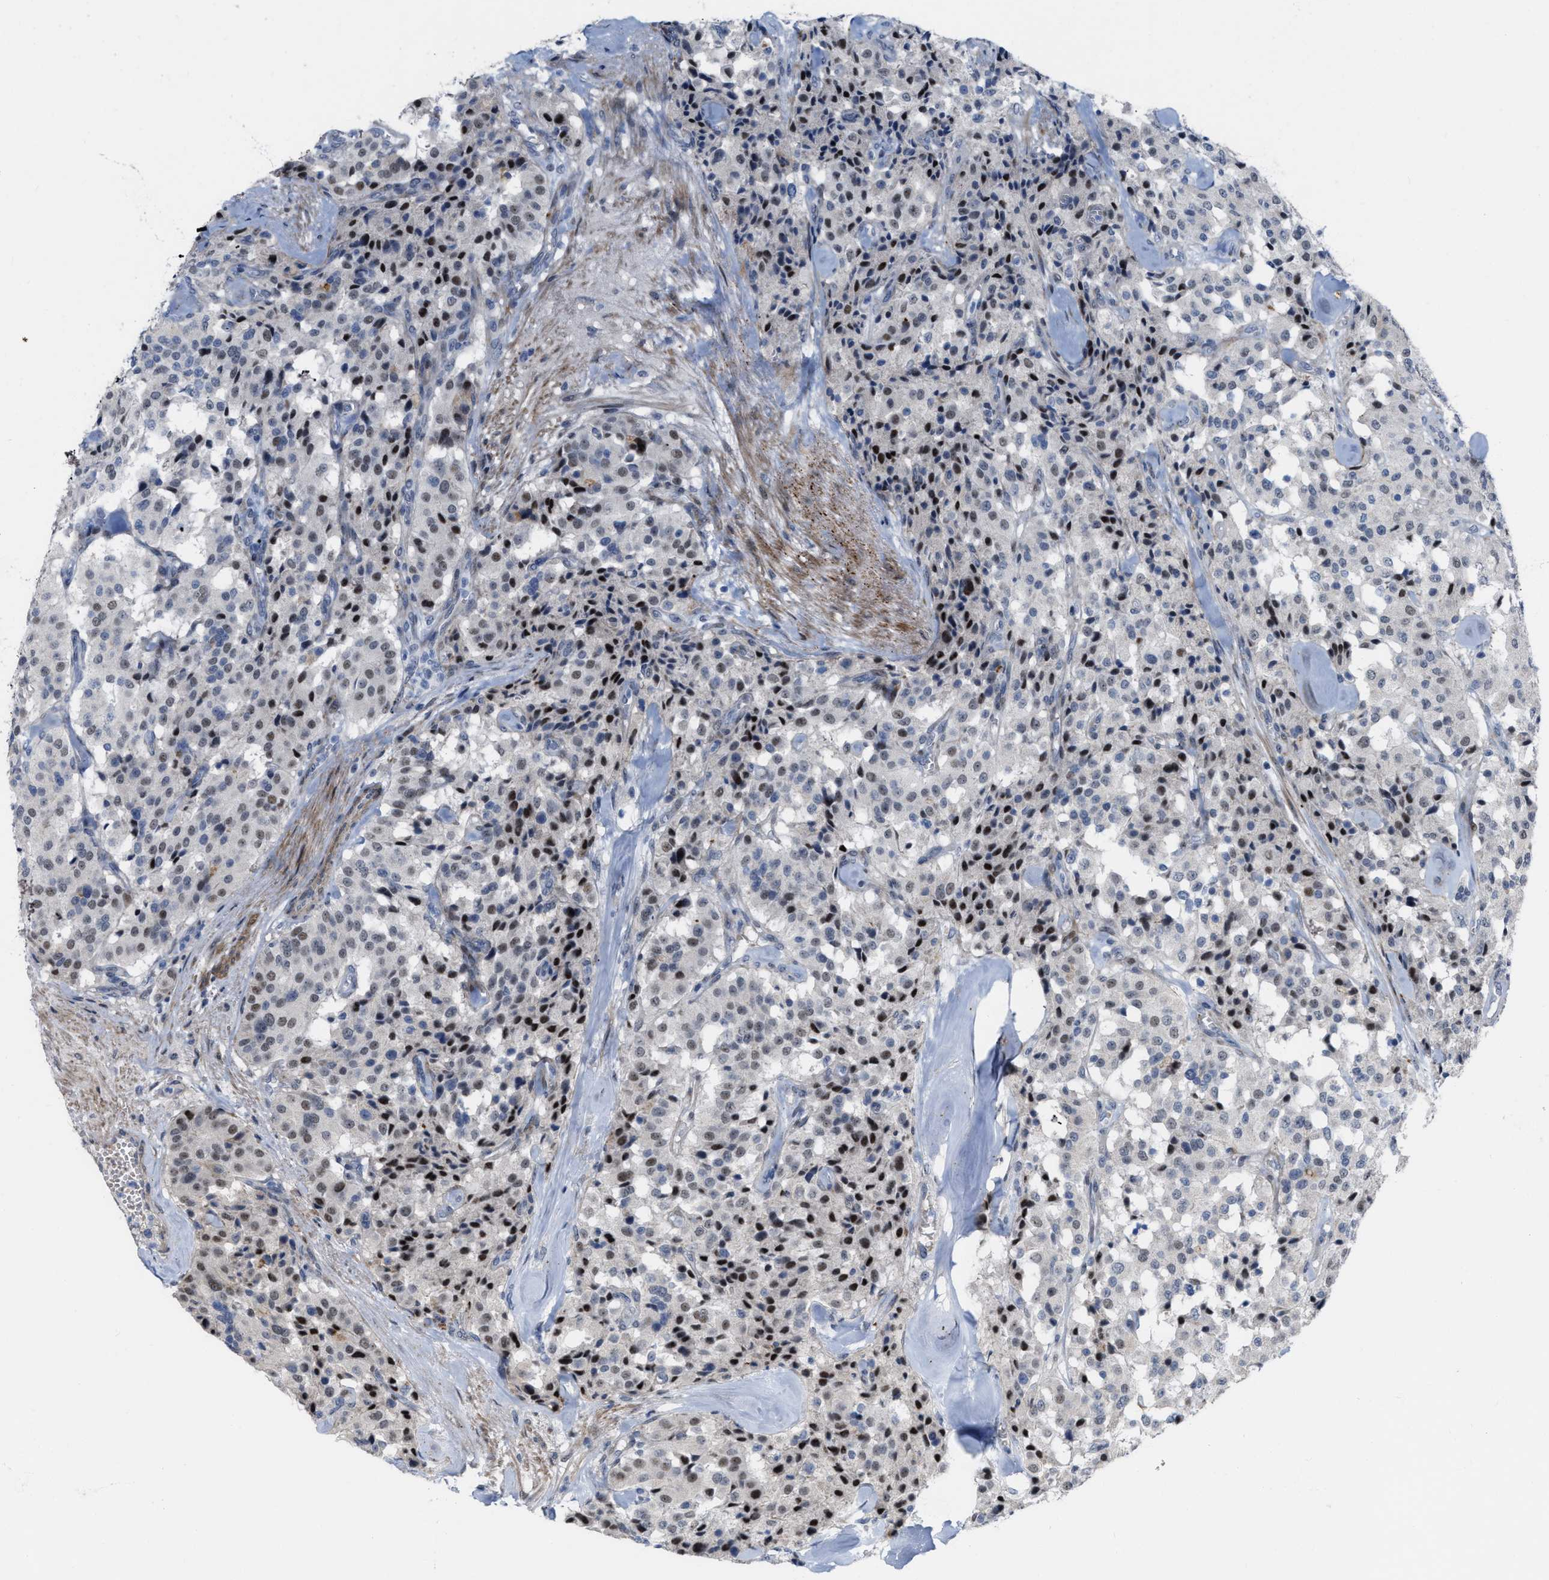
{"staining": {"intensity": "weak", "quantity": "25%-75%", "location": "nuclear"}, "tissue": "carcinoid", "cell_type": "Tumor cells", "image_type": "cancer", "snomed": [{"axis": "morphology", "description": "Carcinoid, malignant, NOS"}, {"axis": "topography", "description": "Lung"}], "caption": "Immunohistochemistry (IHC) histopathology image of neoplastic tissue: malignant carcinoid stained using immunohistochemistry (IHC) exhibits low levels of weak protein expression localized specifically in the nuclear of tumor cells, appearing as a nuclear brown color.", "gene": "POLR1F", "patient": {"sex": "male", "age": 30}}